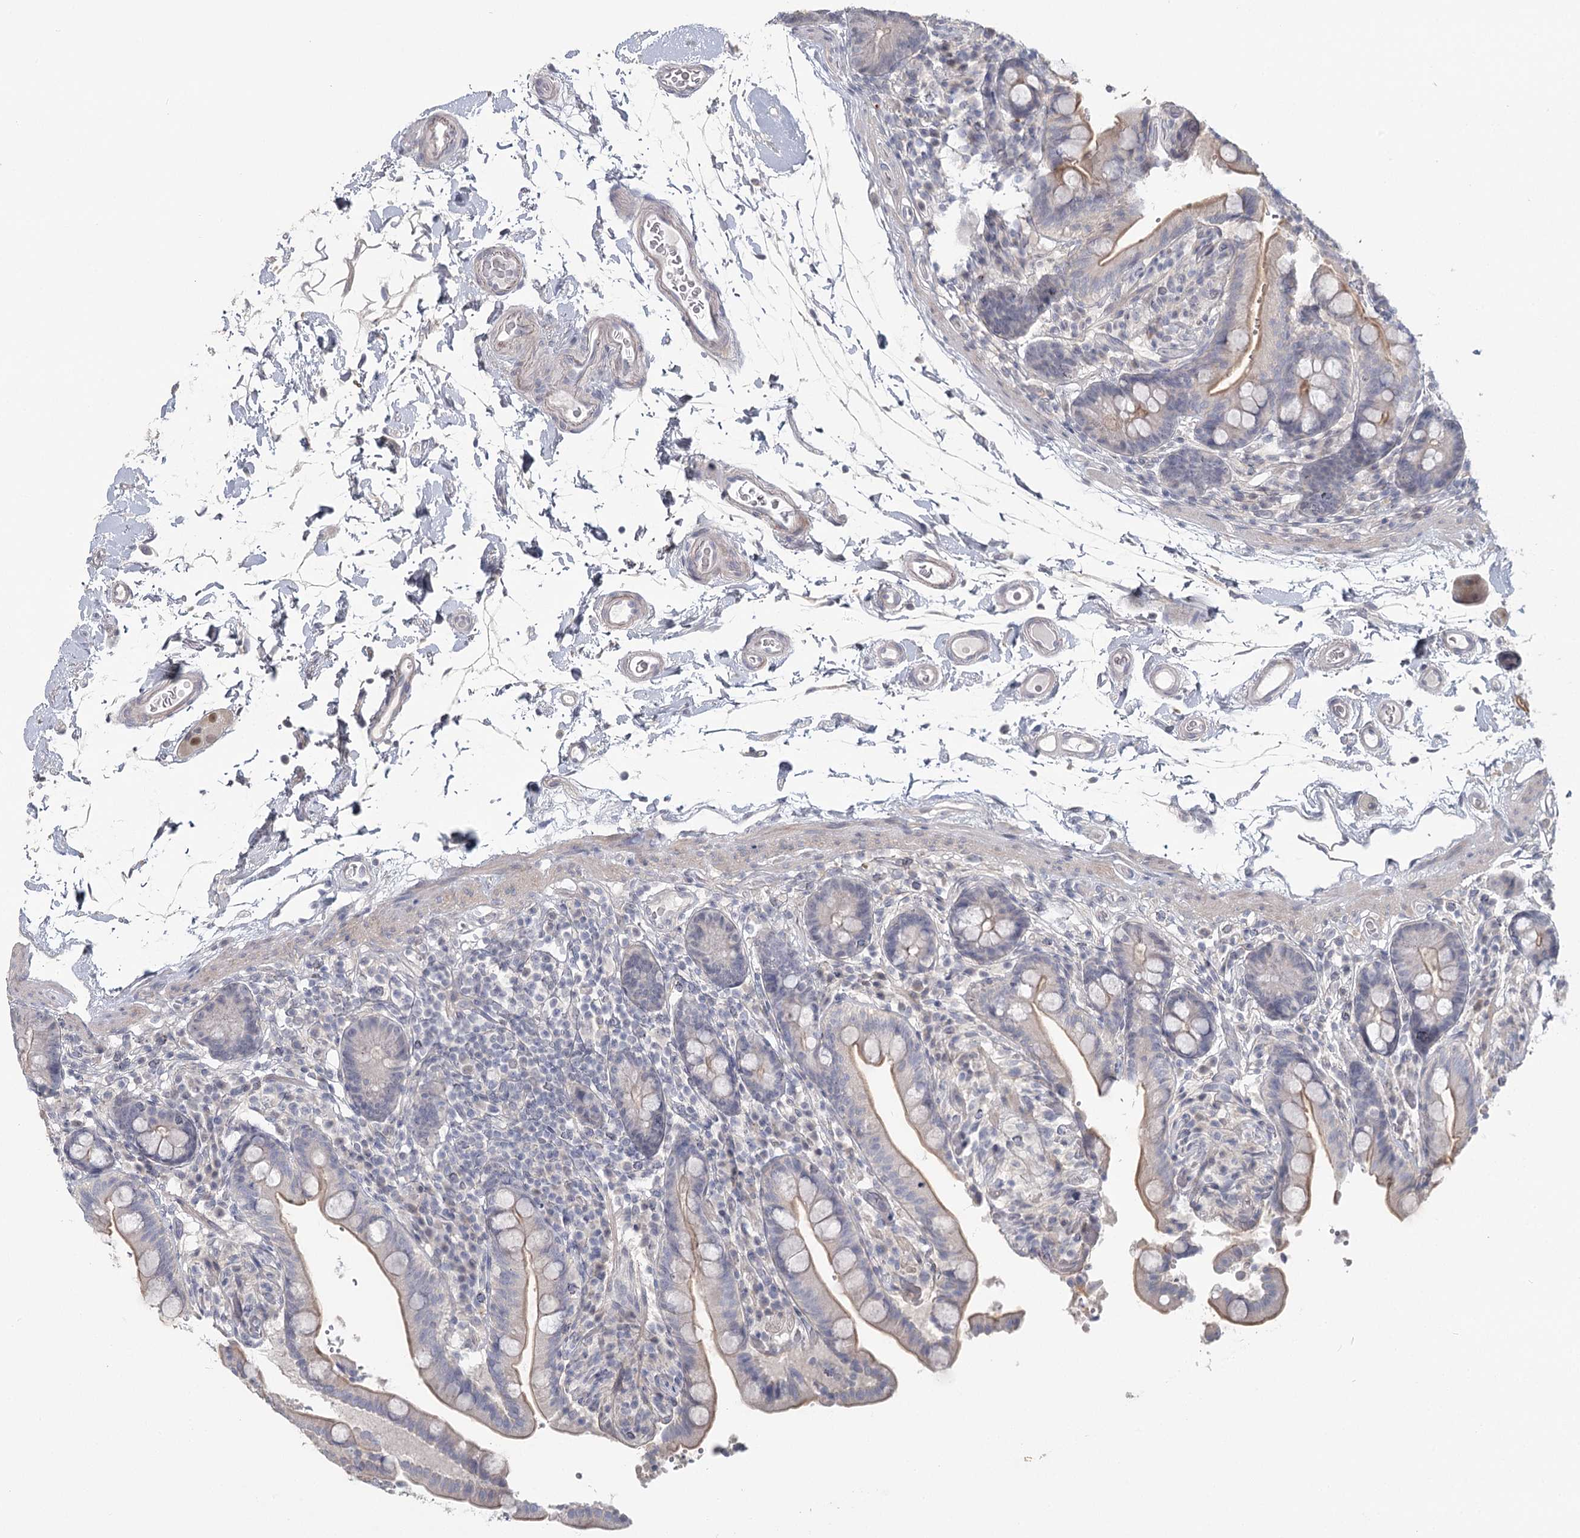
{"staining": {"intensity": "weak", "quantity": "25%-75%", "location": "cytoplasmic/membranous"}, "tissue": "colon", "cell_type": "Endothelial cells", "image_type": "normal", "snomed": [{"axis": "morphology", "description": "Normal tissue, NOS"}, {"axis": "topography", "description": "Smooth muscle"}, {"axis": "topography", "description": "Colon"}], "caption": "Endothelial cells reveal low levels of weak cytoplasmic/membranous staining in approximately 25%-75% of cells in unremarkable human colon.", "gene": "USP11", "patient": {"sex": "male", "age": 73}}